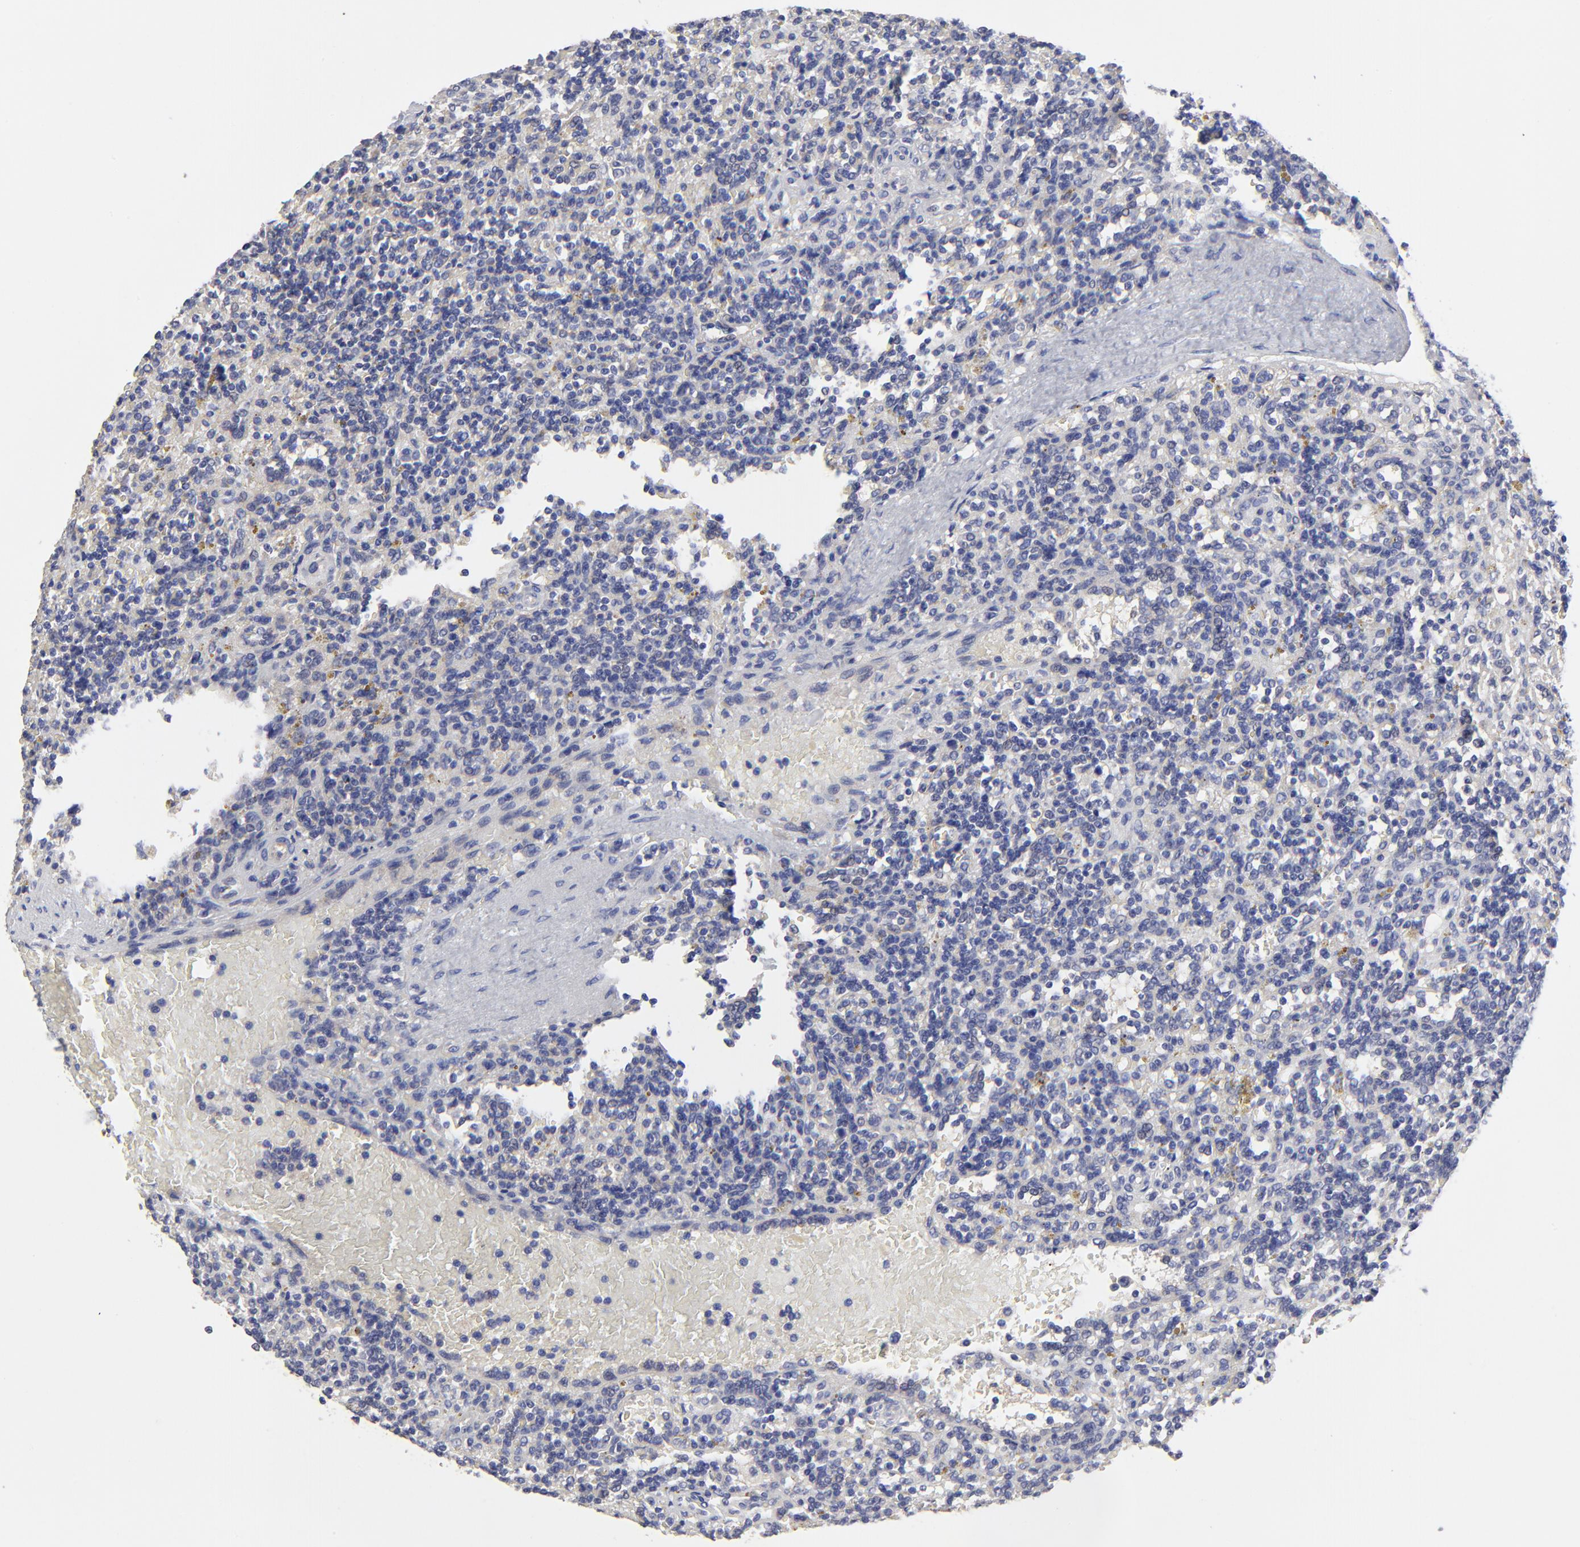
{"staining": {"intensity": "negative", "quantity": "none", "location": "none"}, "tissue": "lymphoma", "cell_type": "Tumor cells", "image_type": "cancer", "snomed": [{"axis": "morphology", "description": "Malignant lymphoma, non-Hodgkin's type, Low grade"}, {"axis": "topography", "description": "Spleen"}], "caption": "Tumor cells show no significant expression in malignant lymphoma, non-Hodgkin's type (low-grade). (DAB (3,3'-diaminobenzidine) immunohistochemistry visualized using brightfield microscopy, high magnification).", "gene": "SULF2", "patient": {"sex": "male", "age": 67}}